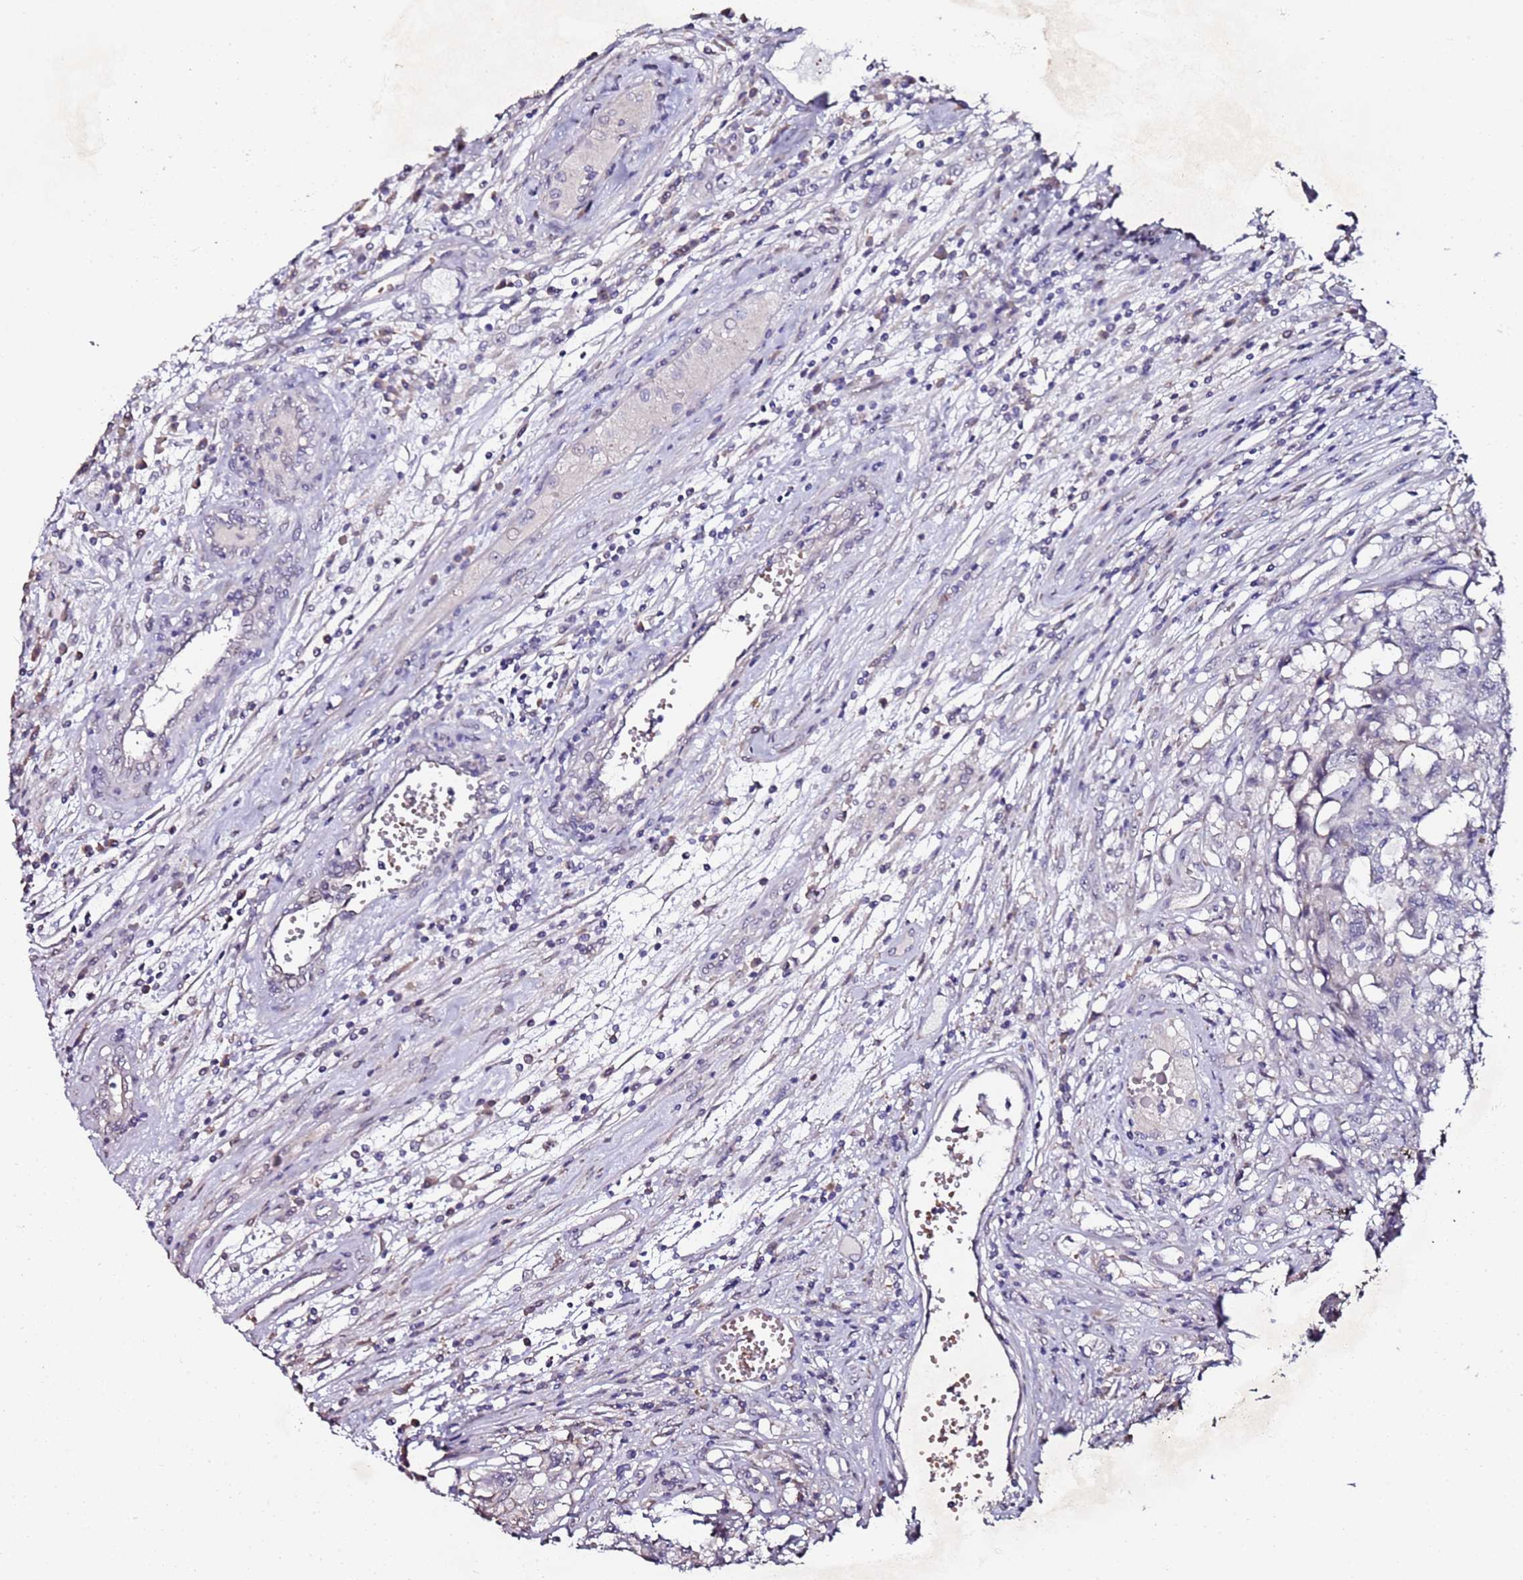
{"staining": {"intensity": "negative", "quantity": "none", "location": "none"}, "tissue": "testis cancer", "cell_type": "Tumor cells", "image_type": "cancer", "snomed": [{"axis": "morphology", "description": "Seminoma, NOS"}, {"axis": "morphology", "description": "Carcinoma, Embryonal, NOS"}, {"axis": "topography", "description": "Testis"}], "caption": "Testis cancer was stained to show a protein in brown. There is no significant positivity in tumor cells. (DAB immunohistochemistry with hematoxylin counter stain).", "gene": "C3orf80", "patient": {"sex": "male", "age": 43}}